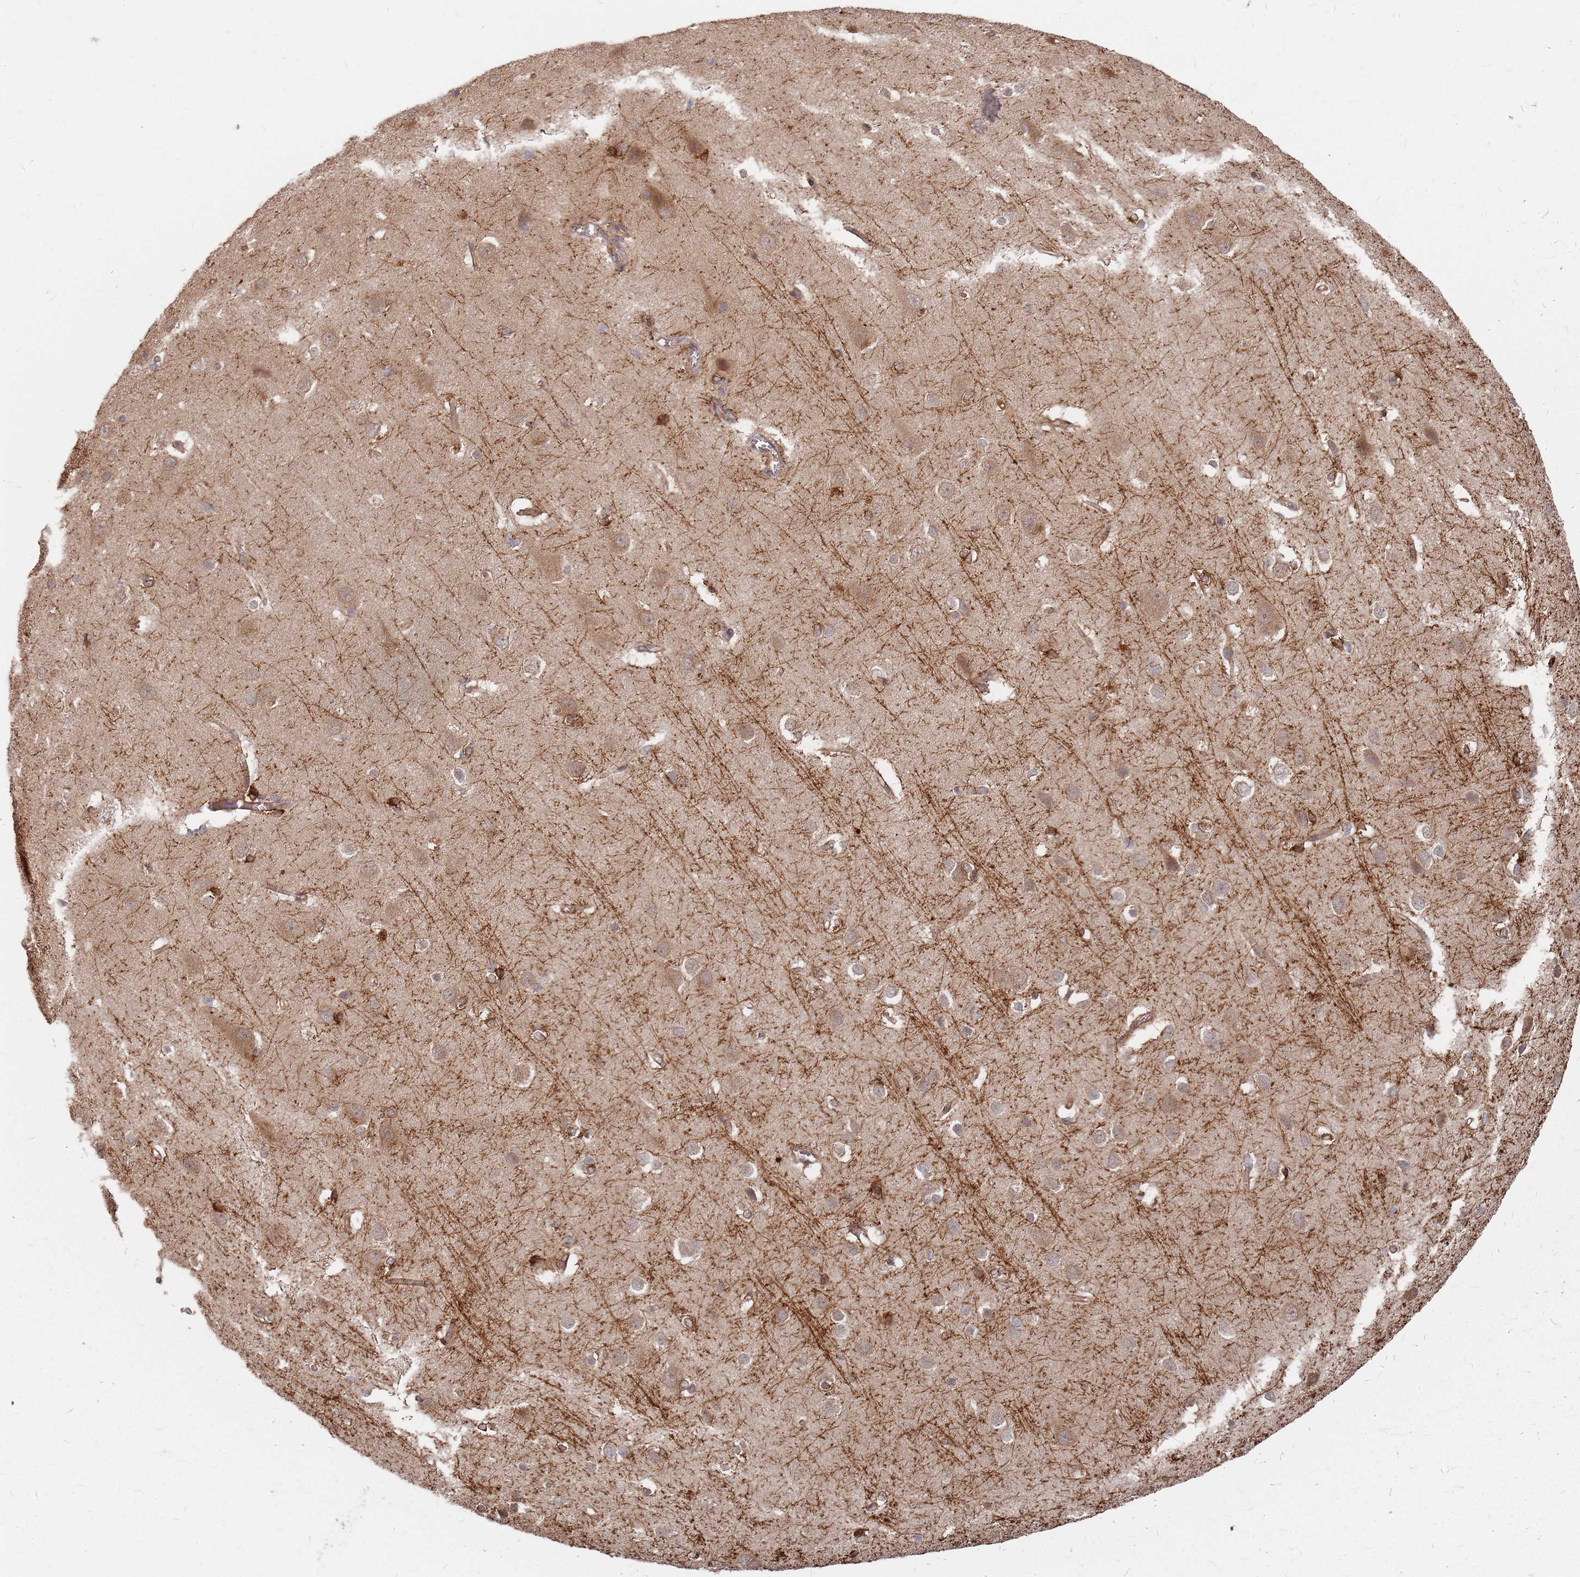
{"staining": {"intensity": "moderate", "quantity": ">75%", "location": "cytoplasmic/membranous"}, "tissue": "cerebral cortex", "cell_type": "Endothelial cells", "image_type": "normal", "snomed": [{"axis": "morphology", "description": "Normal tissue, NOS"}, {"axis": "topography", "description": "Cerebral cortex"}], "caption": "This is a histology image of immunohistochemistry (IHC) staining of benign cerebral cortex, which shows moderate staining in the cytoplasmic/membranous of endothelial cells.", "gene": "TRABD", "patient": {"sex": "male", "age": 37}}